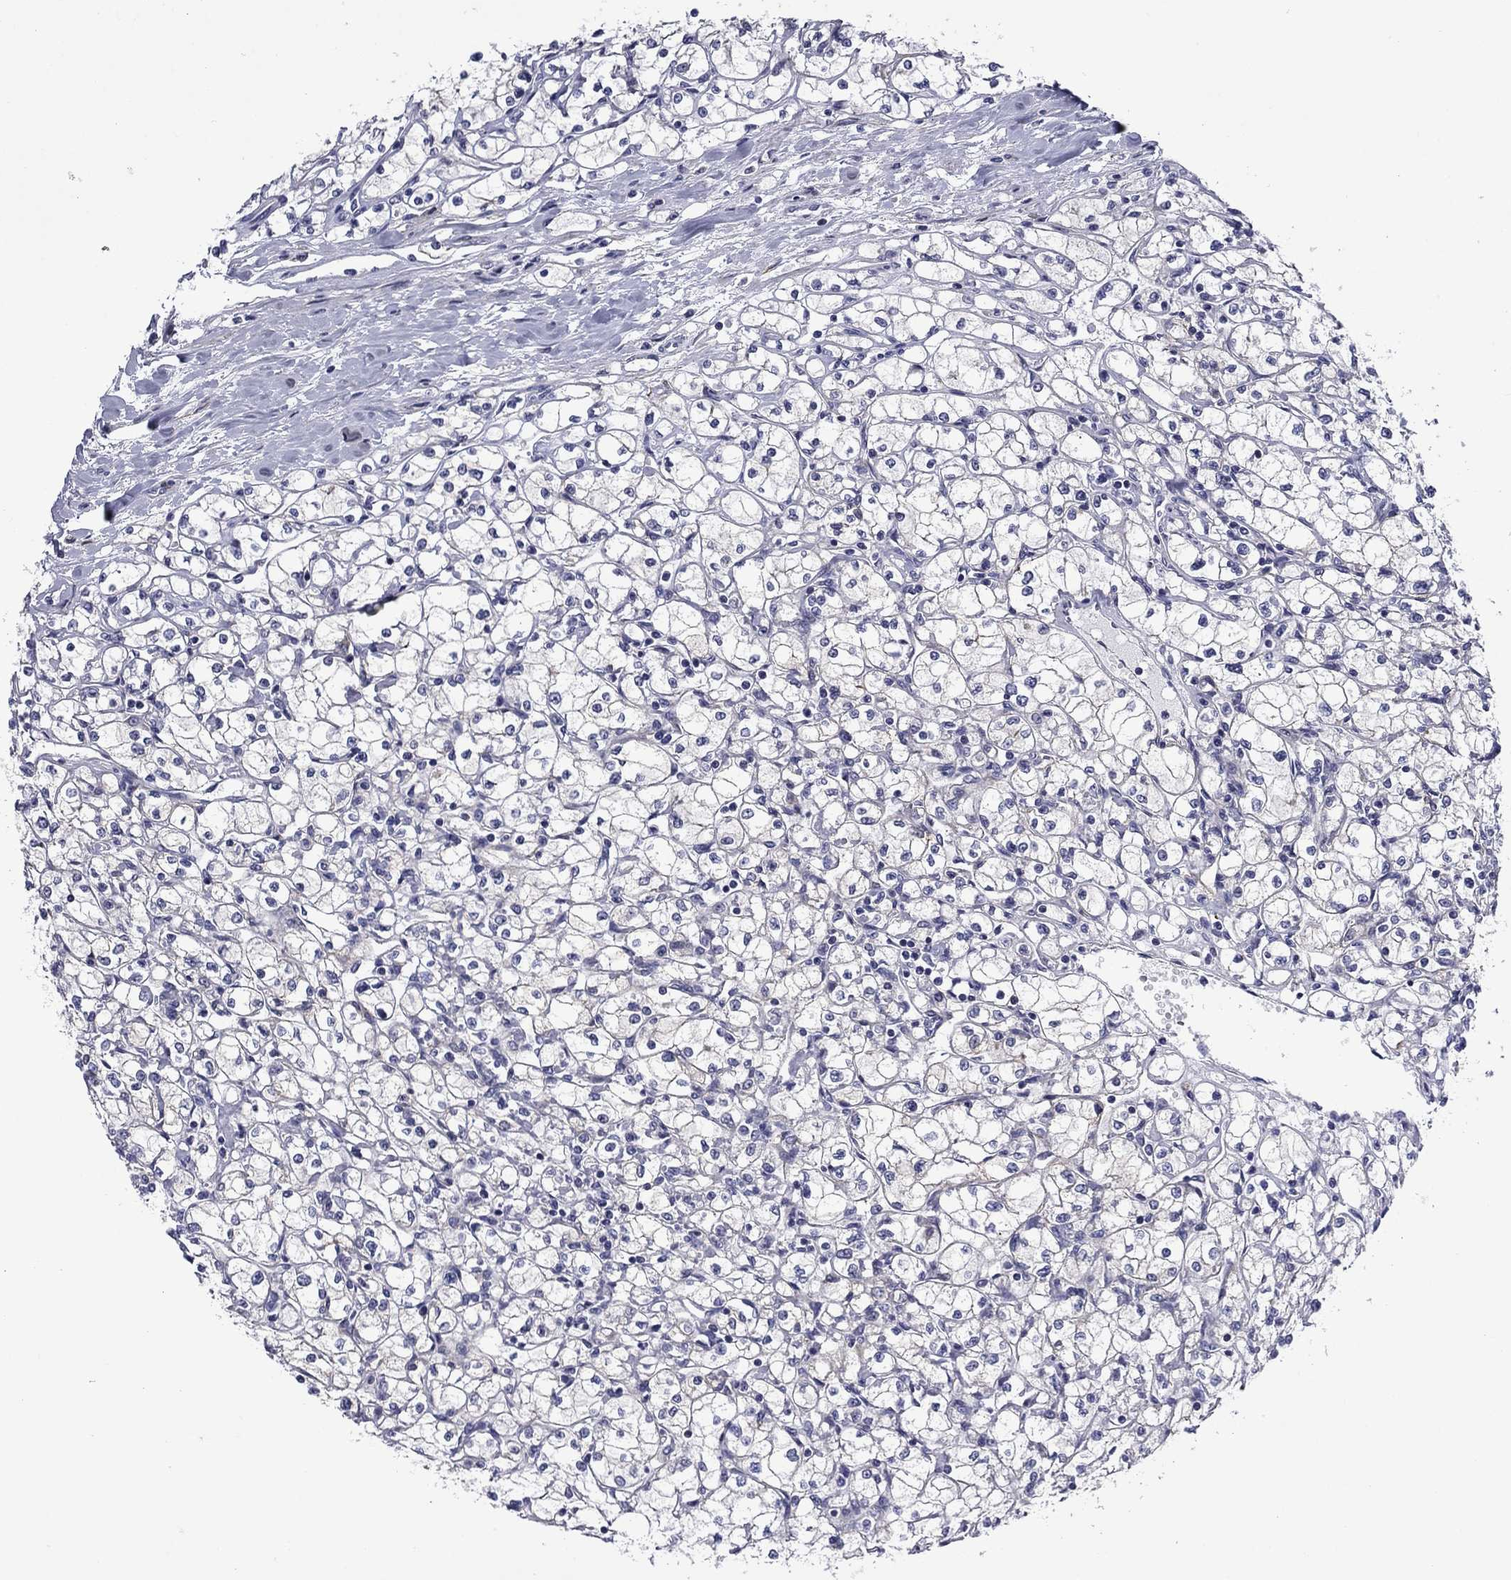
{"staining": {"intensity": "weak", "quantity": "<25%", "location": "cytoplasmic/membranous"}, "tissue": "renal cancer", "cell_type": "Tumor cells", "image_type": "cancer", "snomed": [{"axis": "morphology", "description": "Adenocarcinoma, NOS"}, {"axis": "topography", "description": "Kidney"}], "caption": "A micrograph of renal cancer (adenocarcinoma) stained for a protein demonstrates no brown staining in tumor cells.", "gene": "LMO7", "patient": {"sex": "male", "age": 67}}